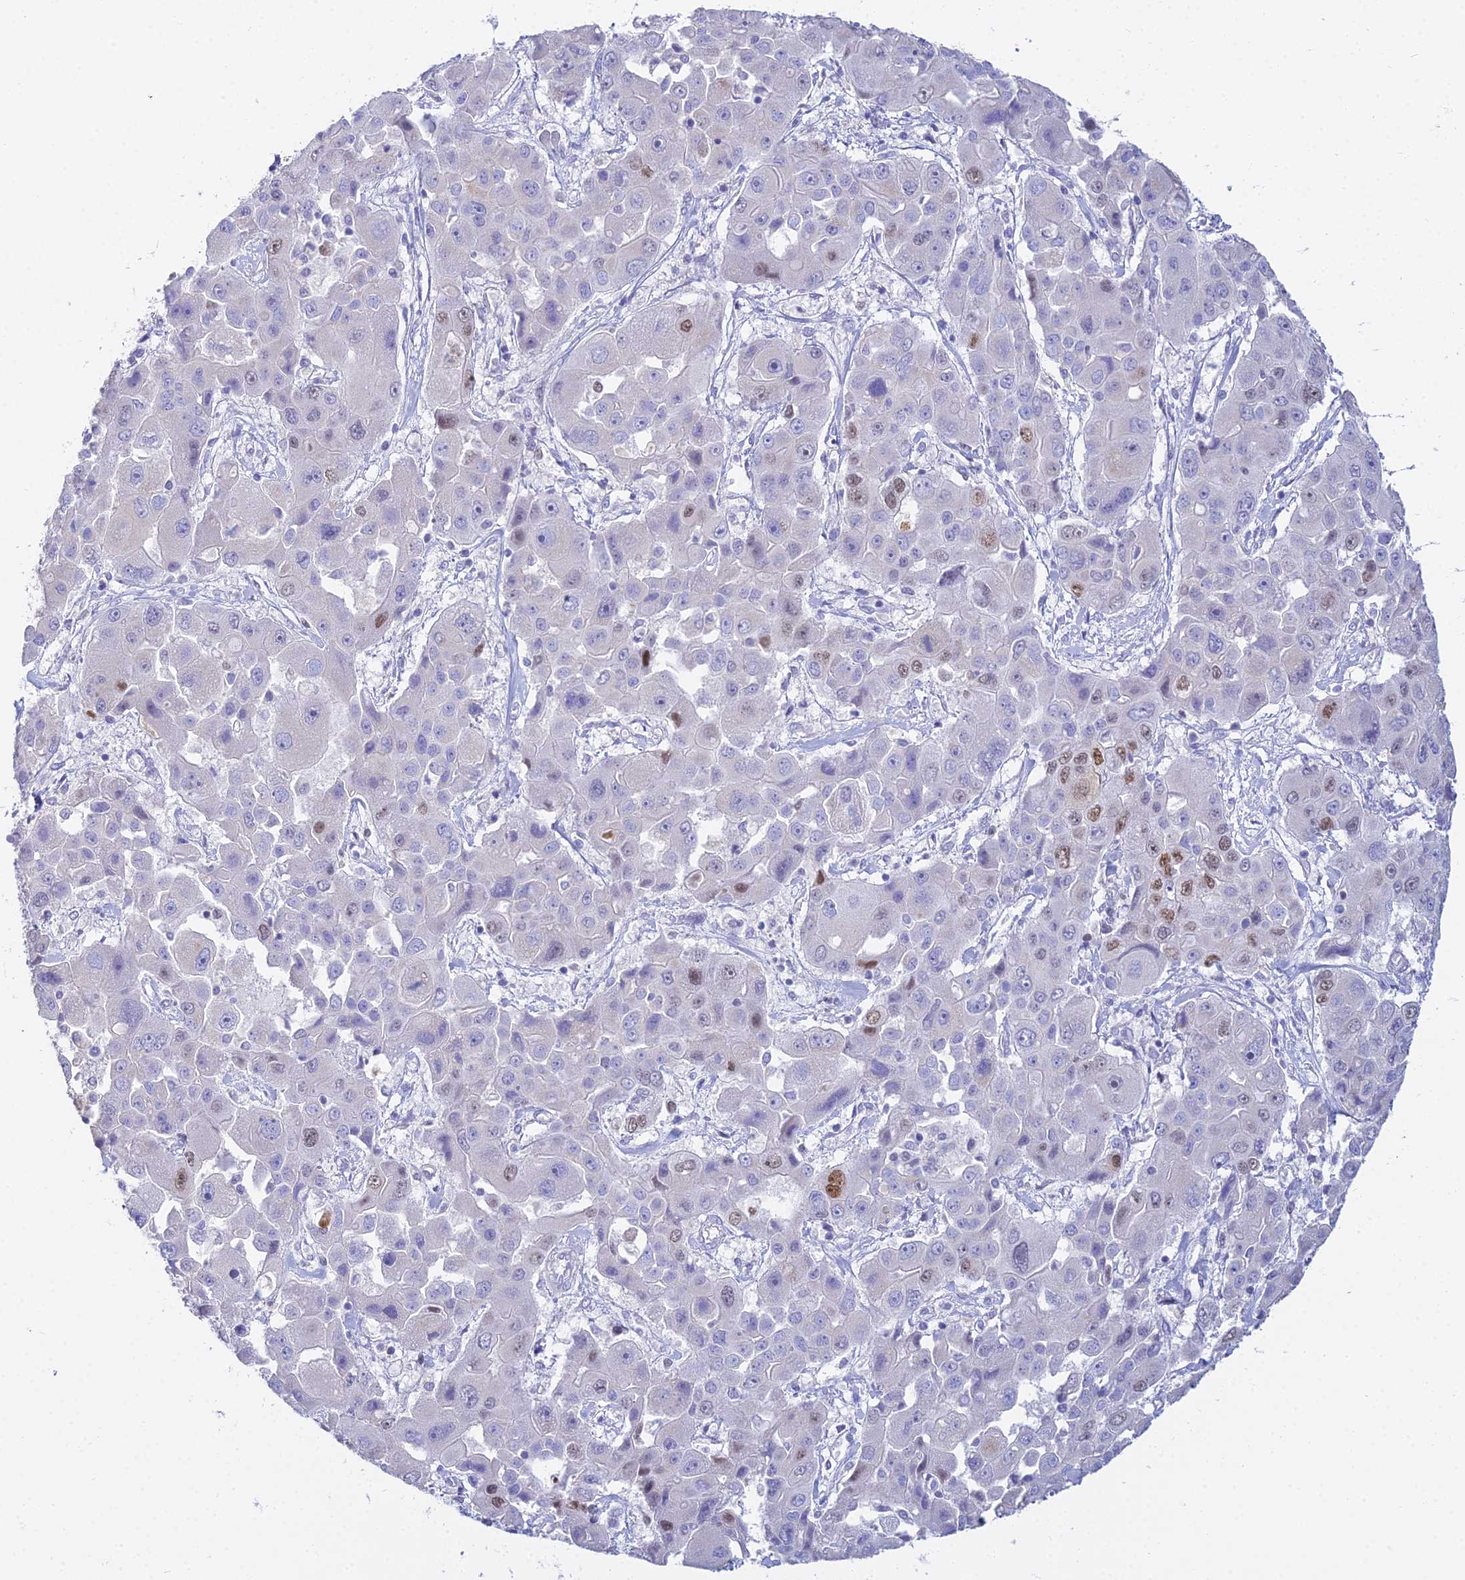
{"staining": {"intensity": "moderate", "quantity": "<25%", "location": "nuclear"}, "tissue": "liver cancer", "cell_type": "Tumor cells", "image_type": "cancer", "snomed": [{"axis": "morphology", "description": "Cholangiocarcinoma"}, {"axis": "topography", "description": "Liver"}], "caption": "Liver cholangiocarcinoma was stained to show a protein in brown. There is low levels of moderate nuclear expression in approximately <25% of tumor cells.", "gene": "MCM2", "patient": {"sex": "male", "age": 67}}